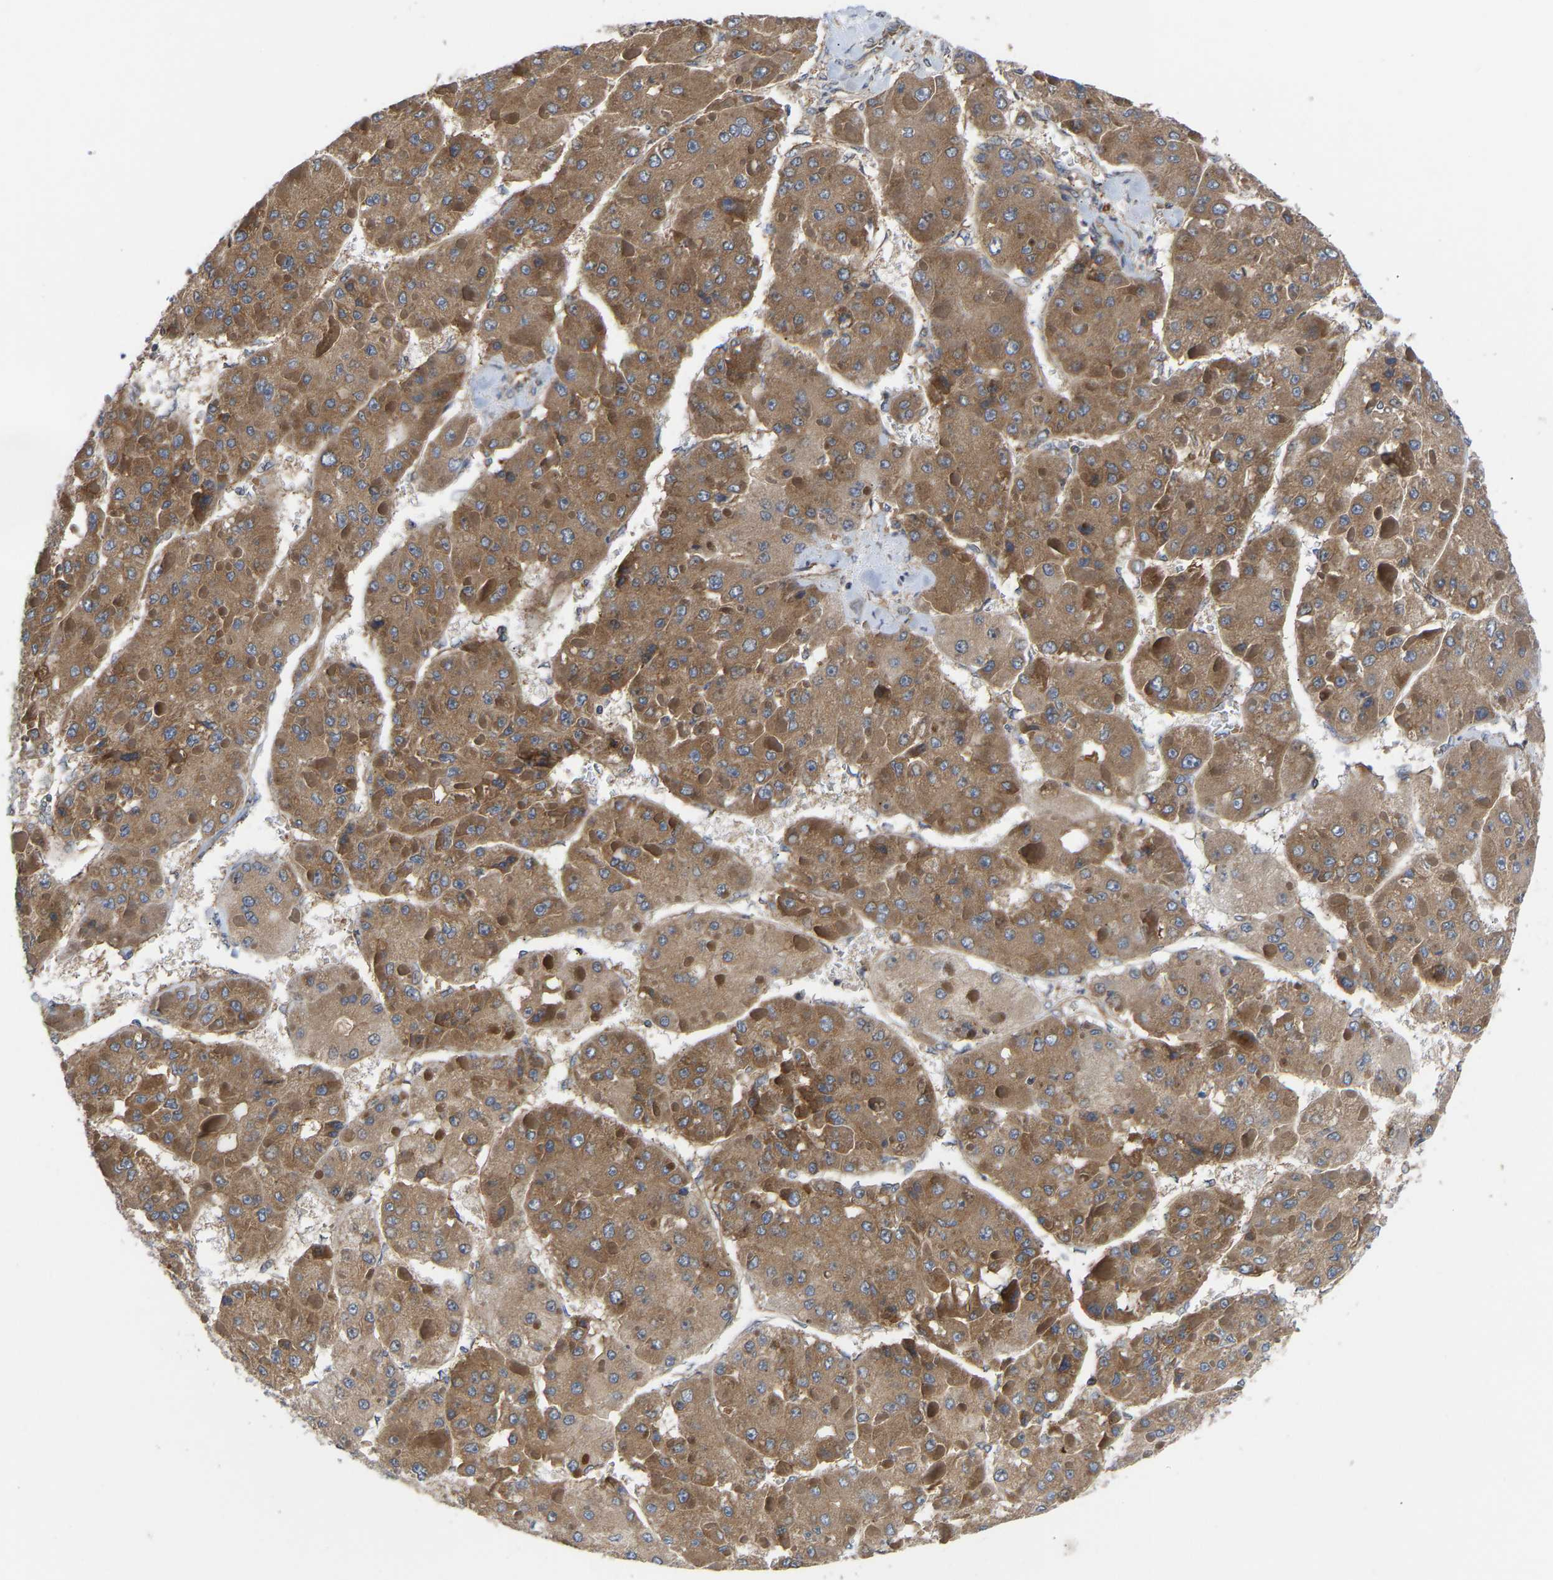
{"staining": {"intensity": "moderate", "quantity": ">75%", "location": "cytoplasmic/membranous"}, "tissue": "liver cancer", "cell_type": "Tumor cells", "image_type": "cancer", "snomed": [{"axis": "morphology", "description": "Carcinoma, Hepatocellular, NOS"}, {"axis": "topography", "description": "Liver"}], "caption": "Immunohistochemical staining of human liver cancer displays medium levels of moderate cytoplasmic/membranous positivity in about >75% of tumor cells.", "gene": "LAPTM4B", "patient": {"sex": "female", "age": 73}}